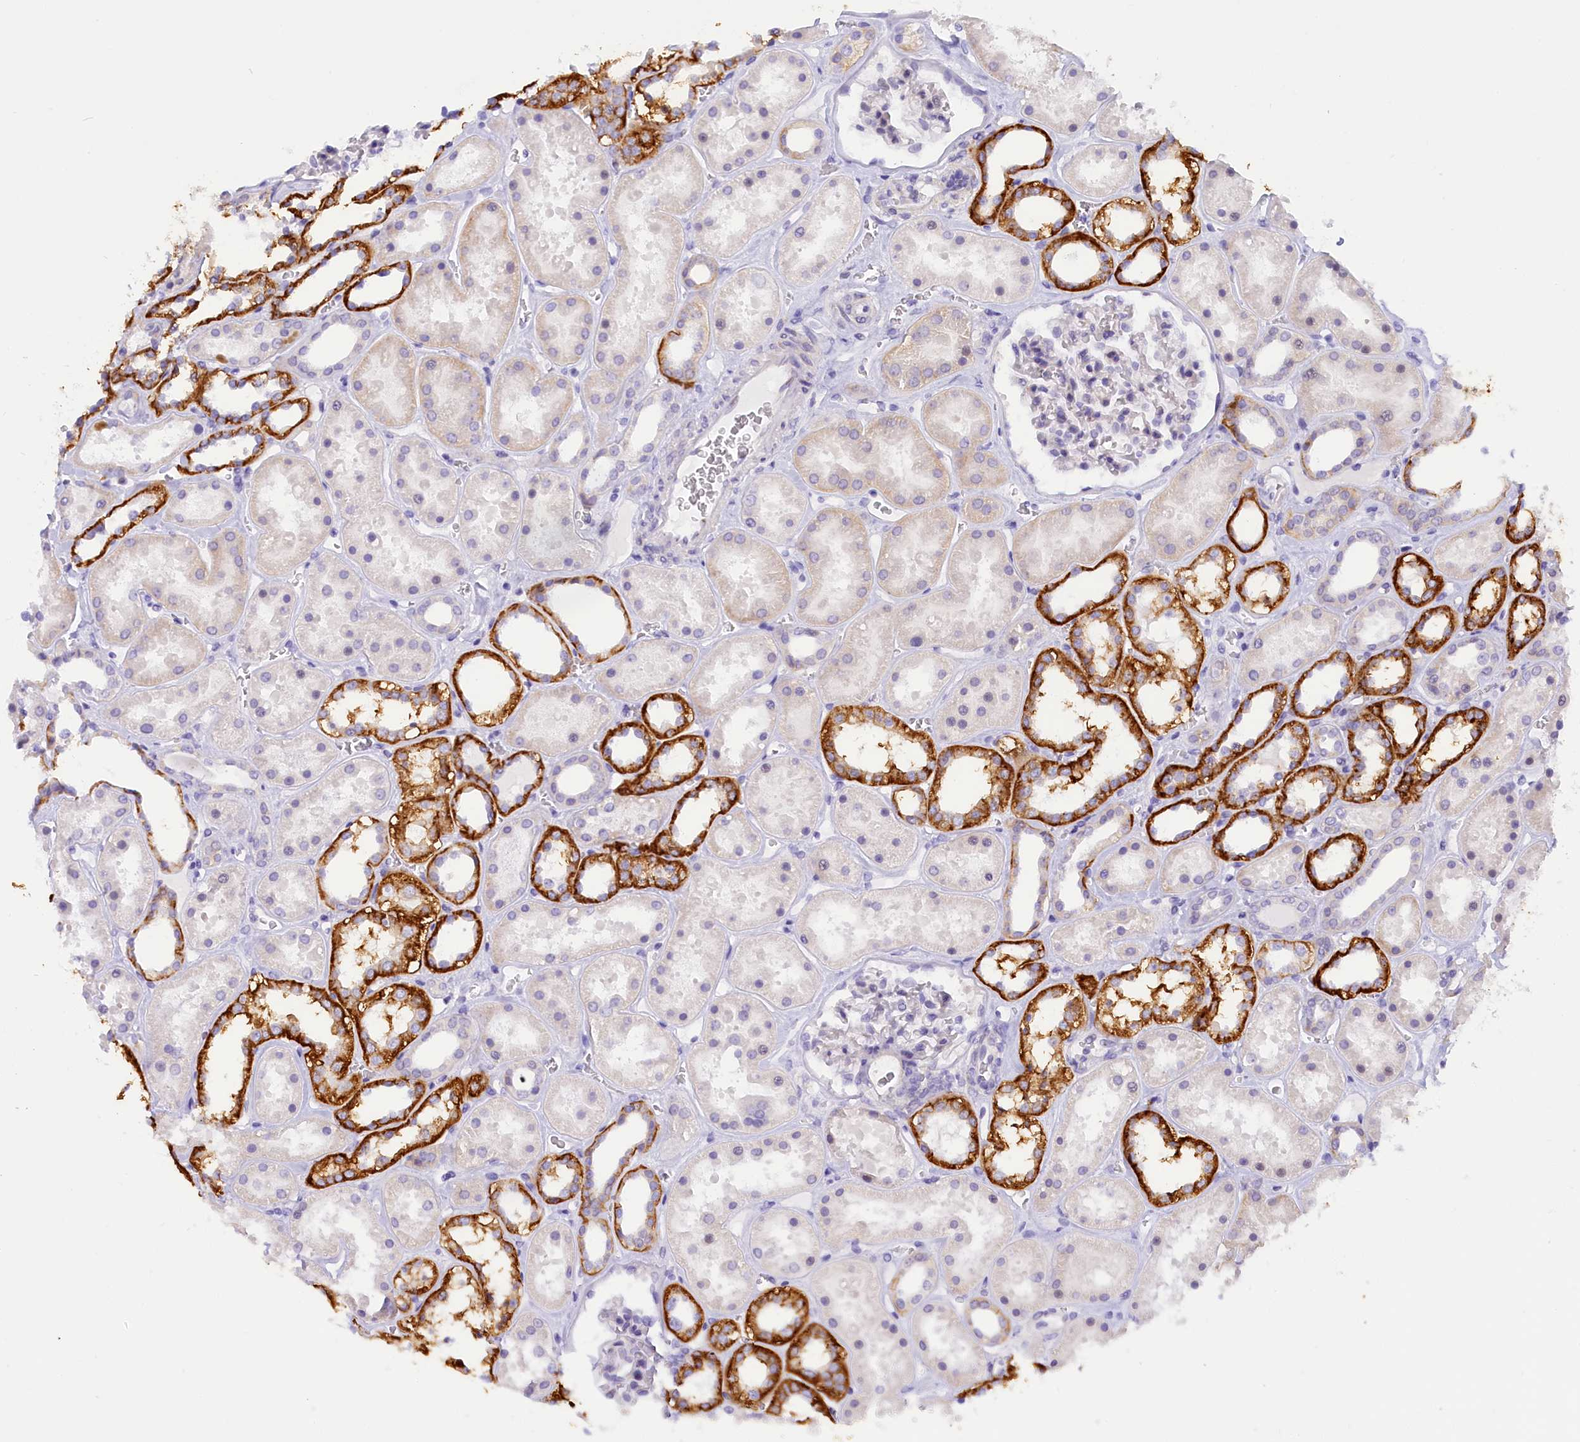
{"staining": {"intensity": "negative", "quantity": "none", "location": "none"}, "tissue": "kidney", "cell_type": "Cells in glomeruli", "image_type": "normal", "snomed": [{"axis": "morphology", "description": "Normal tissue, NOS"}, {"axis": "topography", "description": "Kidney"}], "caption": "The image reveals no significant expression in cells in glomeruli of kidney.", "gene": "COL6A5", "patient": {"sex": "female", "age": 41}}